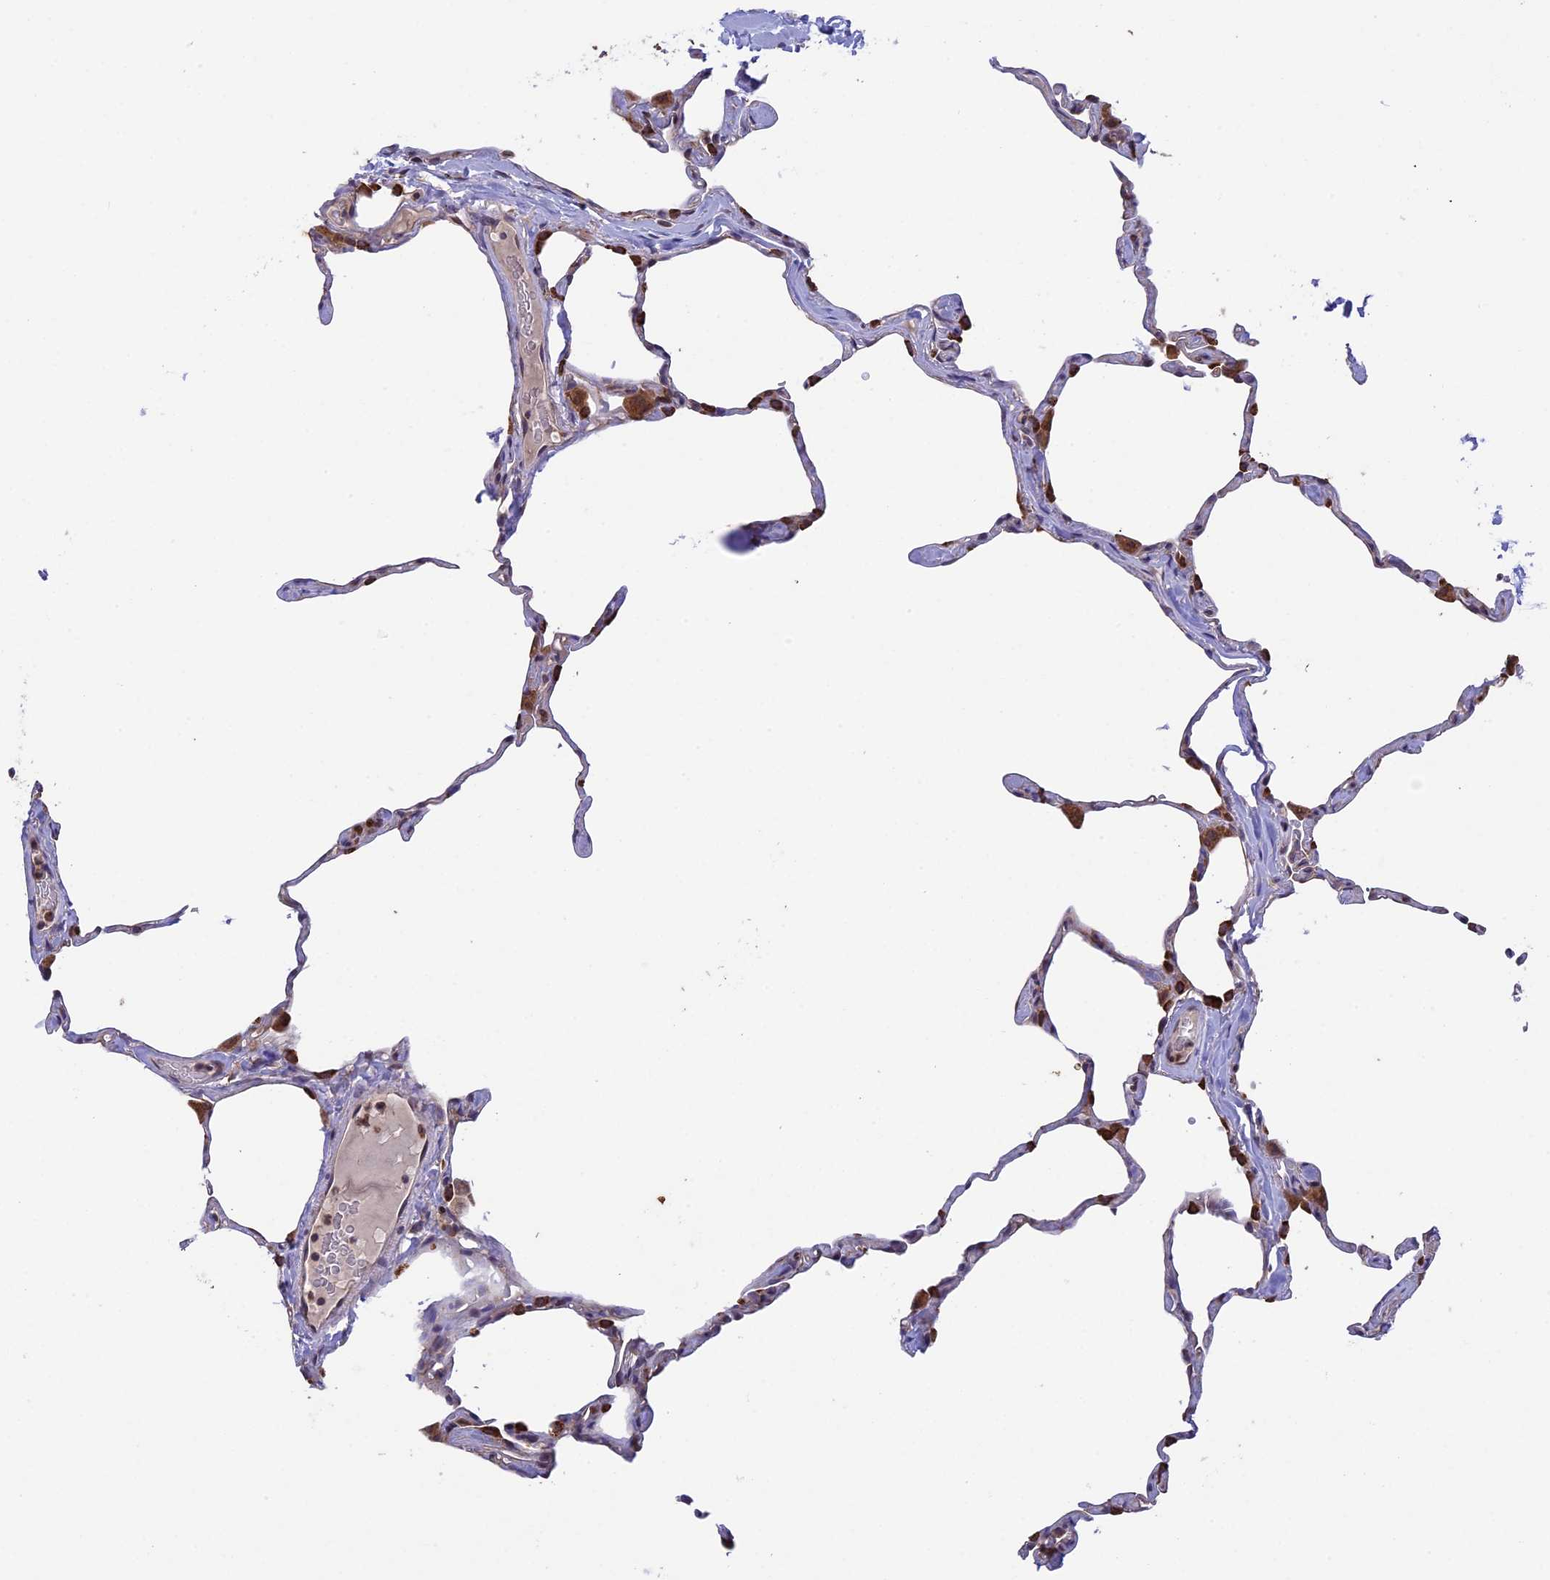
{"staining": {"intensity": "strong", "quantity": "25%-75%", "location": "cytoplasmic/membranous"}, "tissue": "lung", "cell_type": "Alveolar cells", "image_type": "normal", "snomed": [{"axis": "morphology", "description": "Normal tissue, NOS"}, {"axis": "topography", "description": "Lung"}], "caption": "Human lung stained with a brown dye displays strong cytoplasmic/membranous positive expression in about 25%-75% of alveolar cells.", "gene": "DMRTA2", "patient": {"sex": "male", "age": 65}}